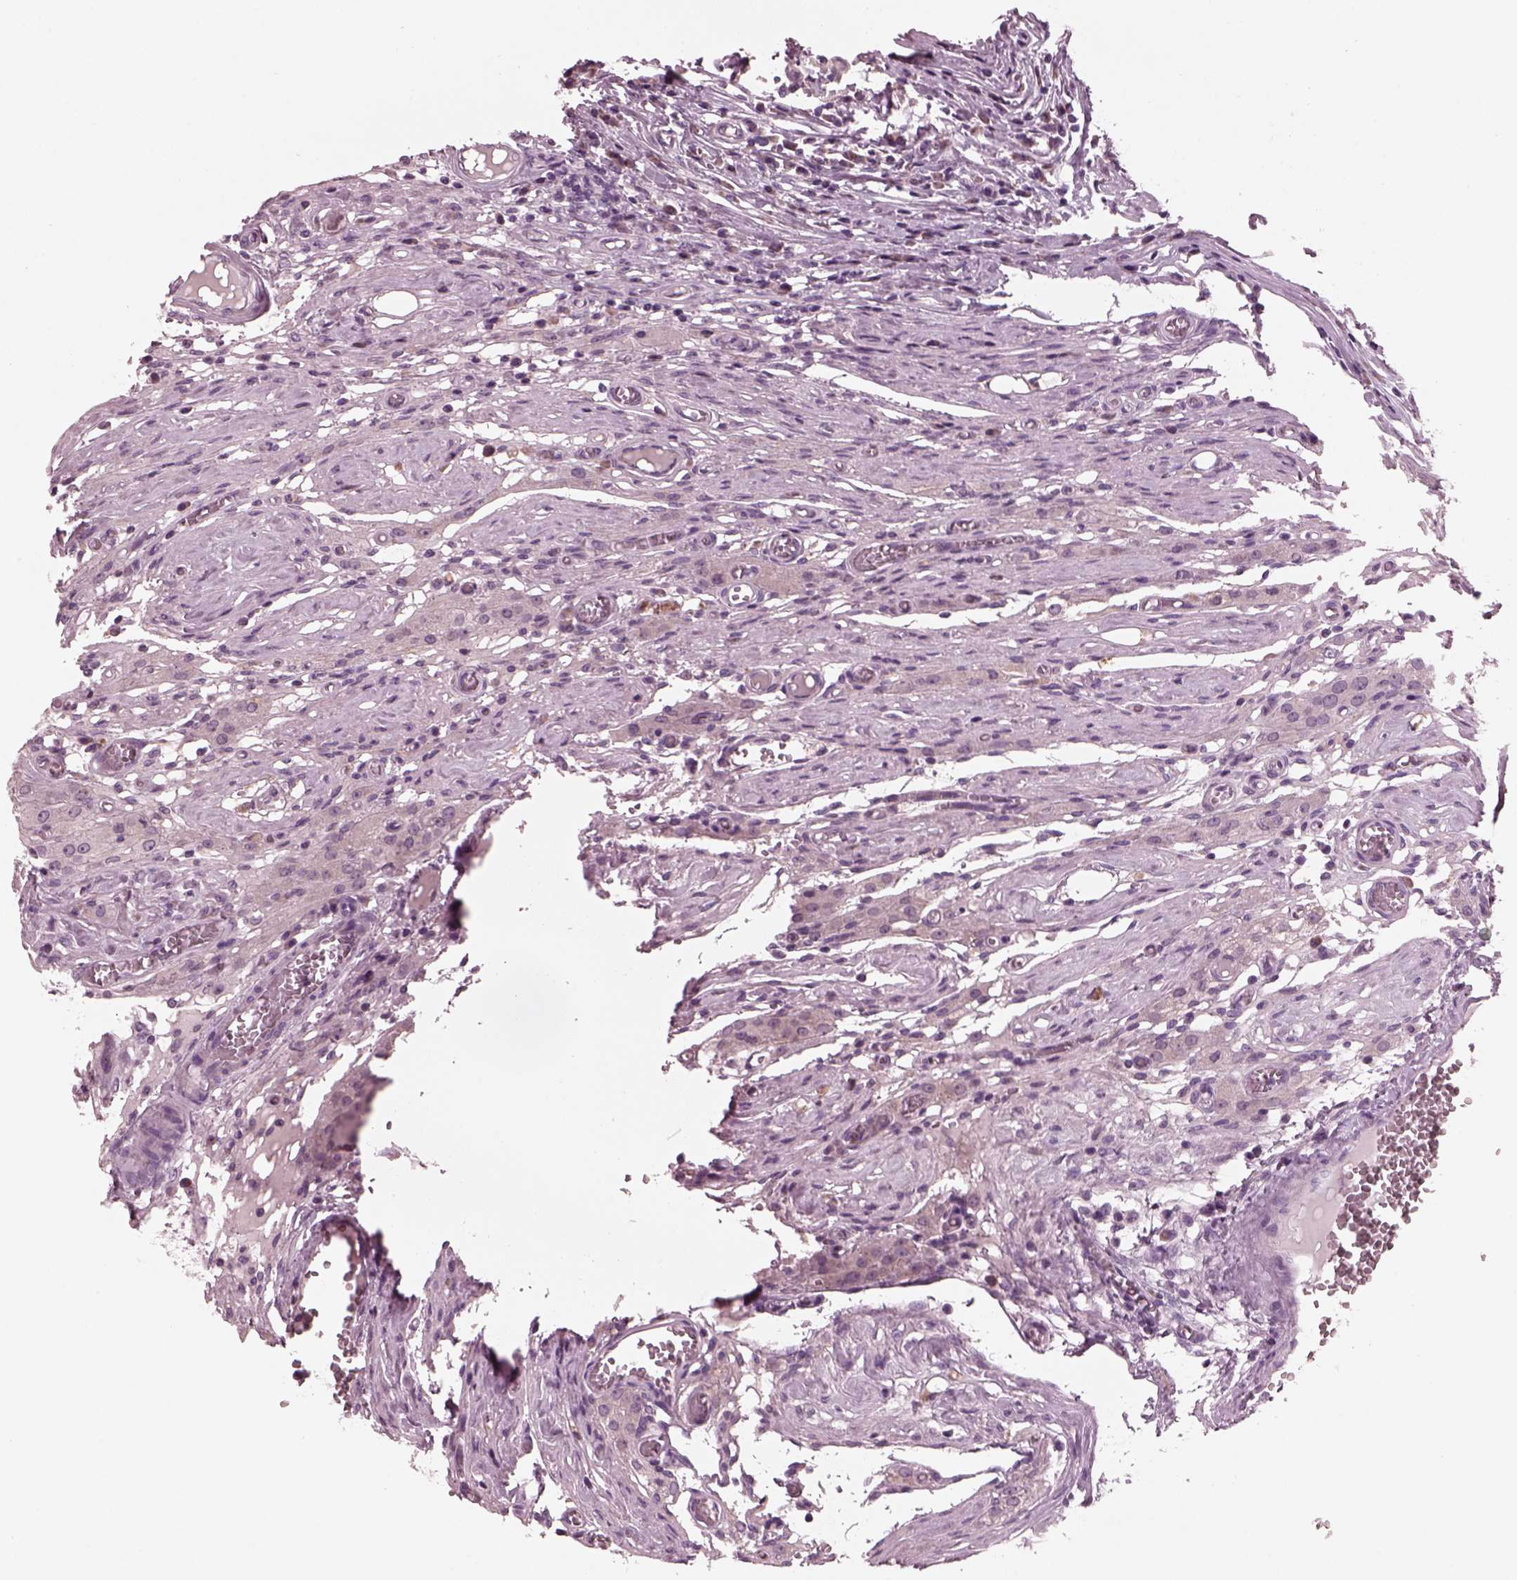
{"staining": {"intensity": "weak", "quantity": "25%-75%", "location": "cytoplasmic/membranous"}, "tissue": "testis cancer", "cell_type": "Tumor cells", "image_type": "cancer", "snomed": [{"axis": "morphology", "description": "Carcinoma, Embryonal, NOS"}, {"axis": "topography", "description": "Testis"}], "caption": "Weak cytoplasmic/membranous positivity for a protein is present in approximately 25%-75% of tumor cells of testis cancer using immunohistochemistry.", "gene": "AP4M1", "patient": {"sex": "male", "age": 36}}